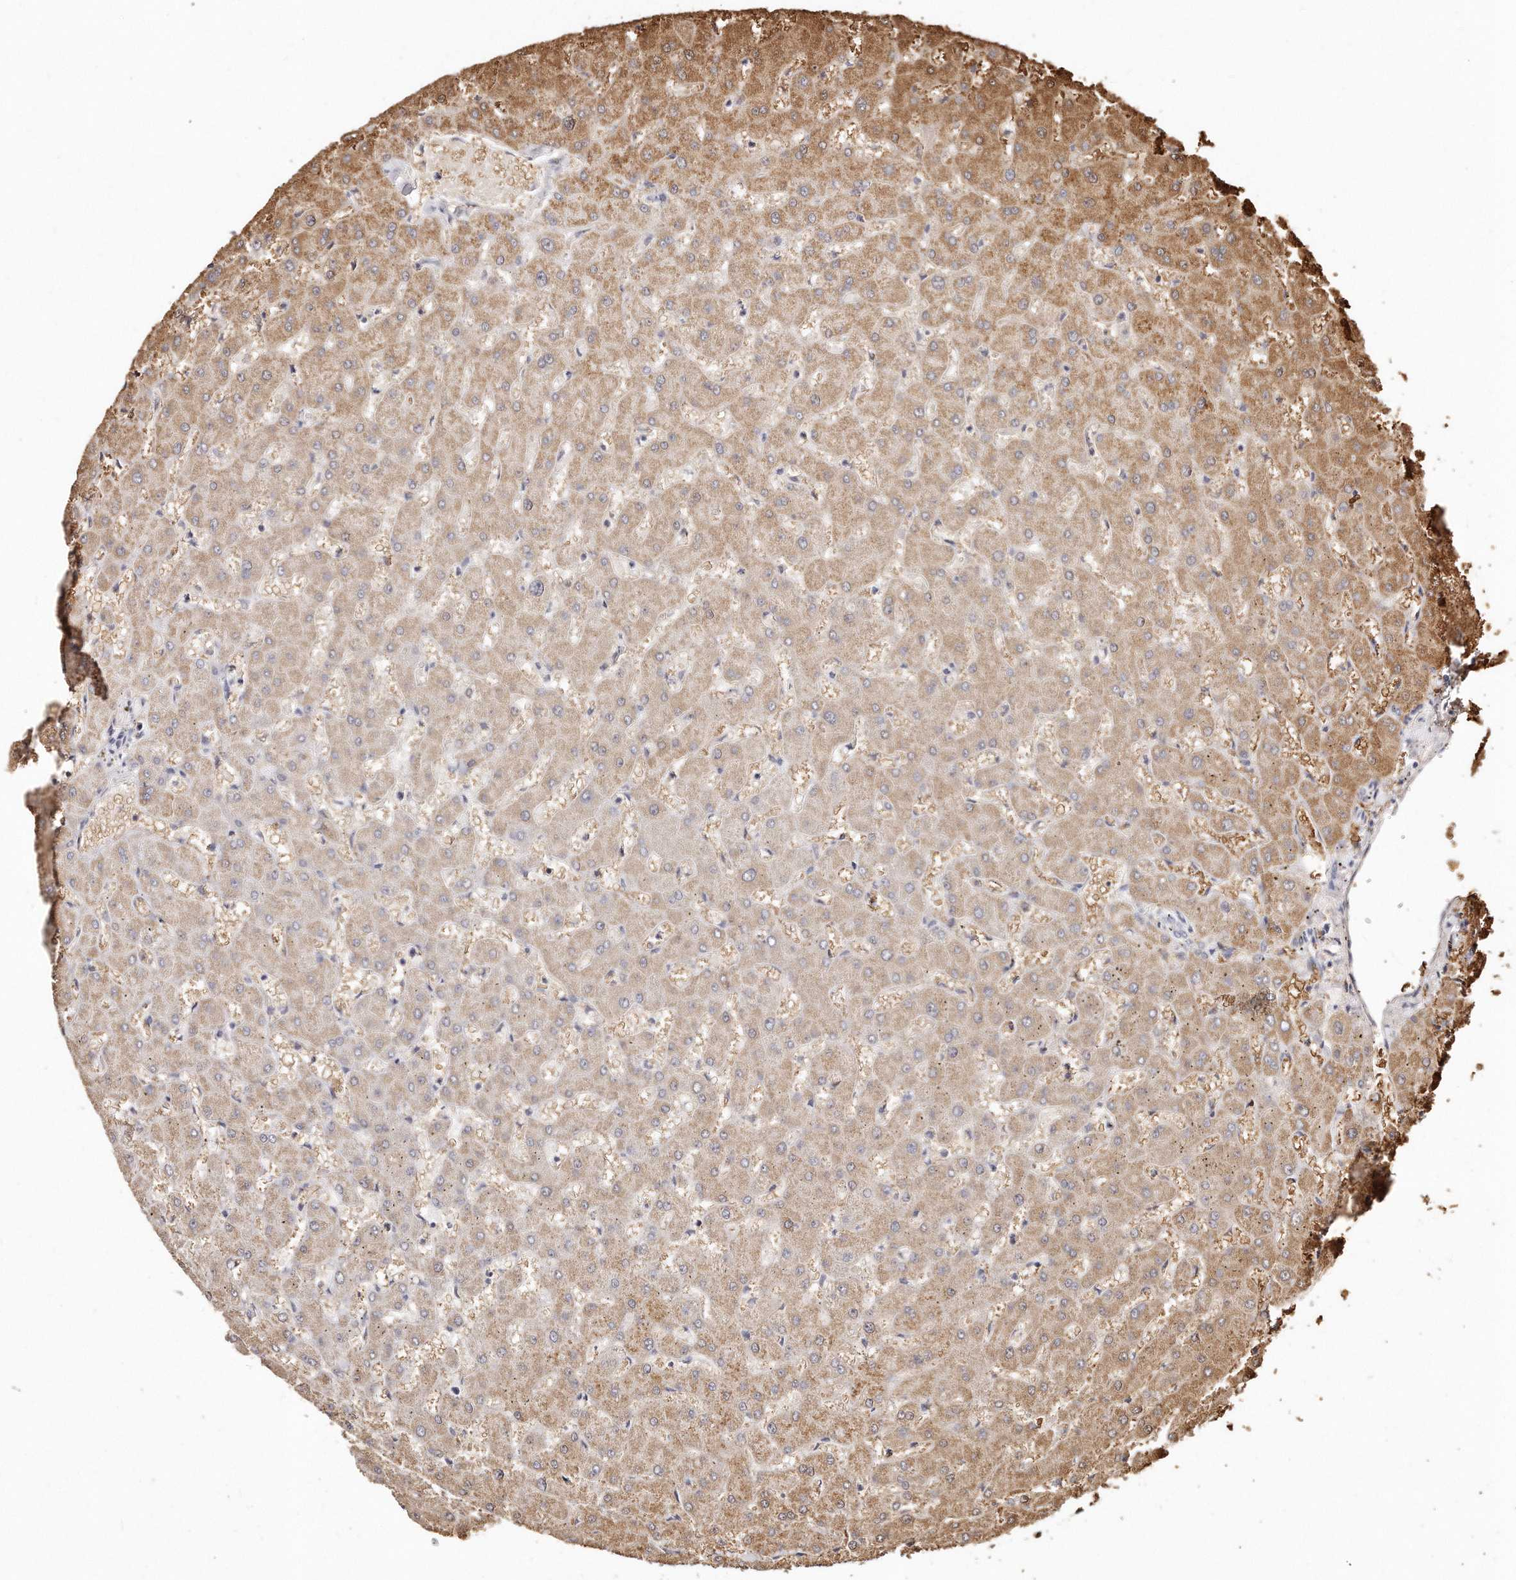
{"staining": {"intensity": "negative", "quantity": "none", "location": "none"}, "tissue": "liver", "cell_type": "Cholangiocytes", "image_type": "normal", "snomed": [{"axis": "morphology", "description": "Normal tissue, NOS"}, {"axis": "topography", "description": "Liver"}], "caption": "Immunohistochemistry (IHC) histopathology image of normal liver: liver stained with DAB (3,3'-diaminobenzidine) reveals no significant protein positivity in cholangiocytes.", "gene": "RTKN", "patient": {"sex": "female", "age": 63}}